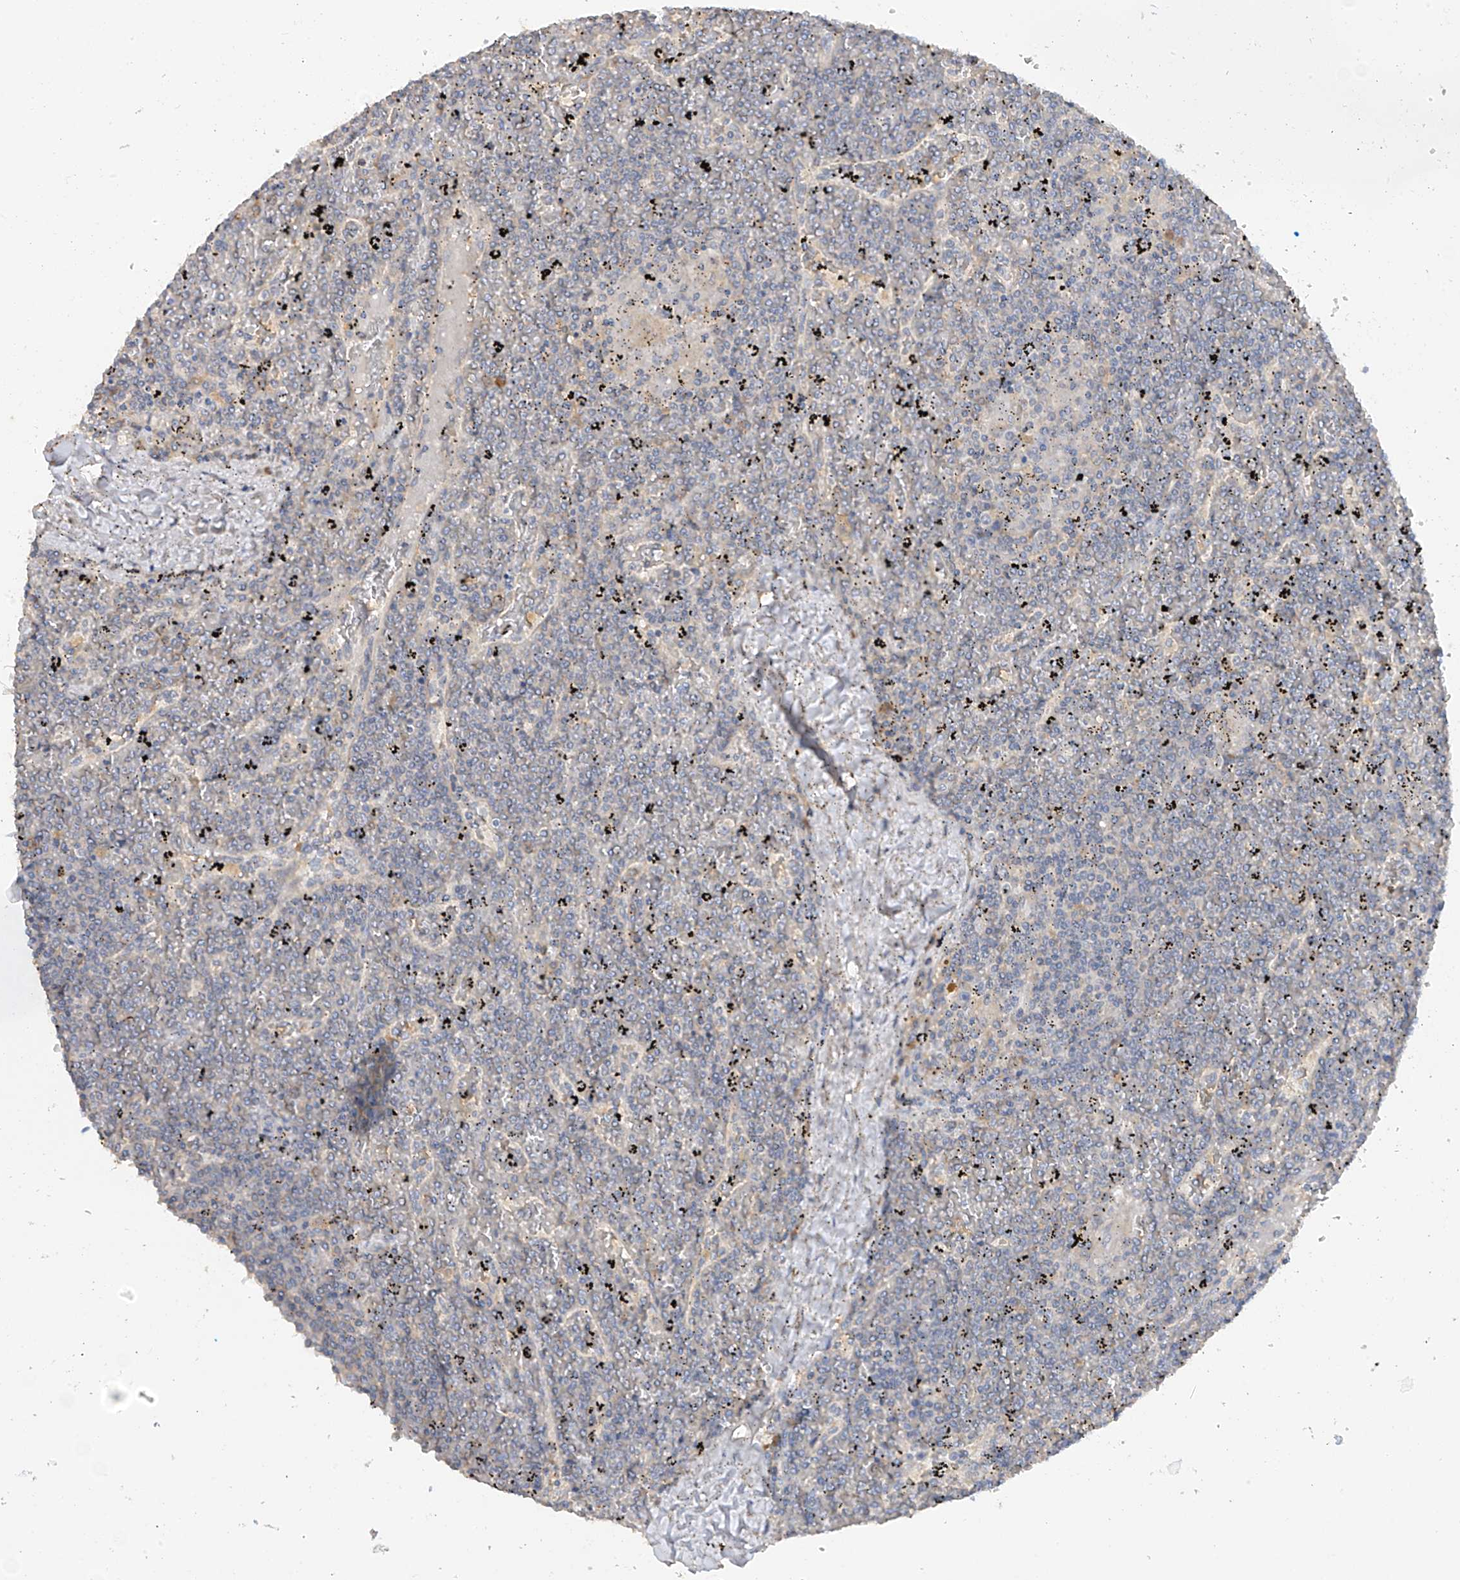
{"staining": {"intensity": "negative", "quantity": "none", "location": "none"}, "tissue": "lymphoma", "cell_type": "Tumor cells", "image_type": "cancer", "snomed": [{"axis": "morphology", "description": "Malignant lymphoma, non-Hodgkin's type, Low grade"}, {"axis": "topography", "description": "Spleen"}], "caption": "This histopathology image is of malignant lymphoma, non-Hodgkin's type (low-grade) stained with IHC to label a protein in brown with the nuclei are counter-stained blue. There is no staining in tumor cells.", "gene": "GALNTL6", "patient": {"sex": "female", "age": 19}}